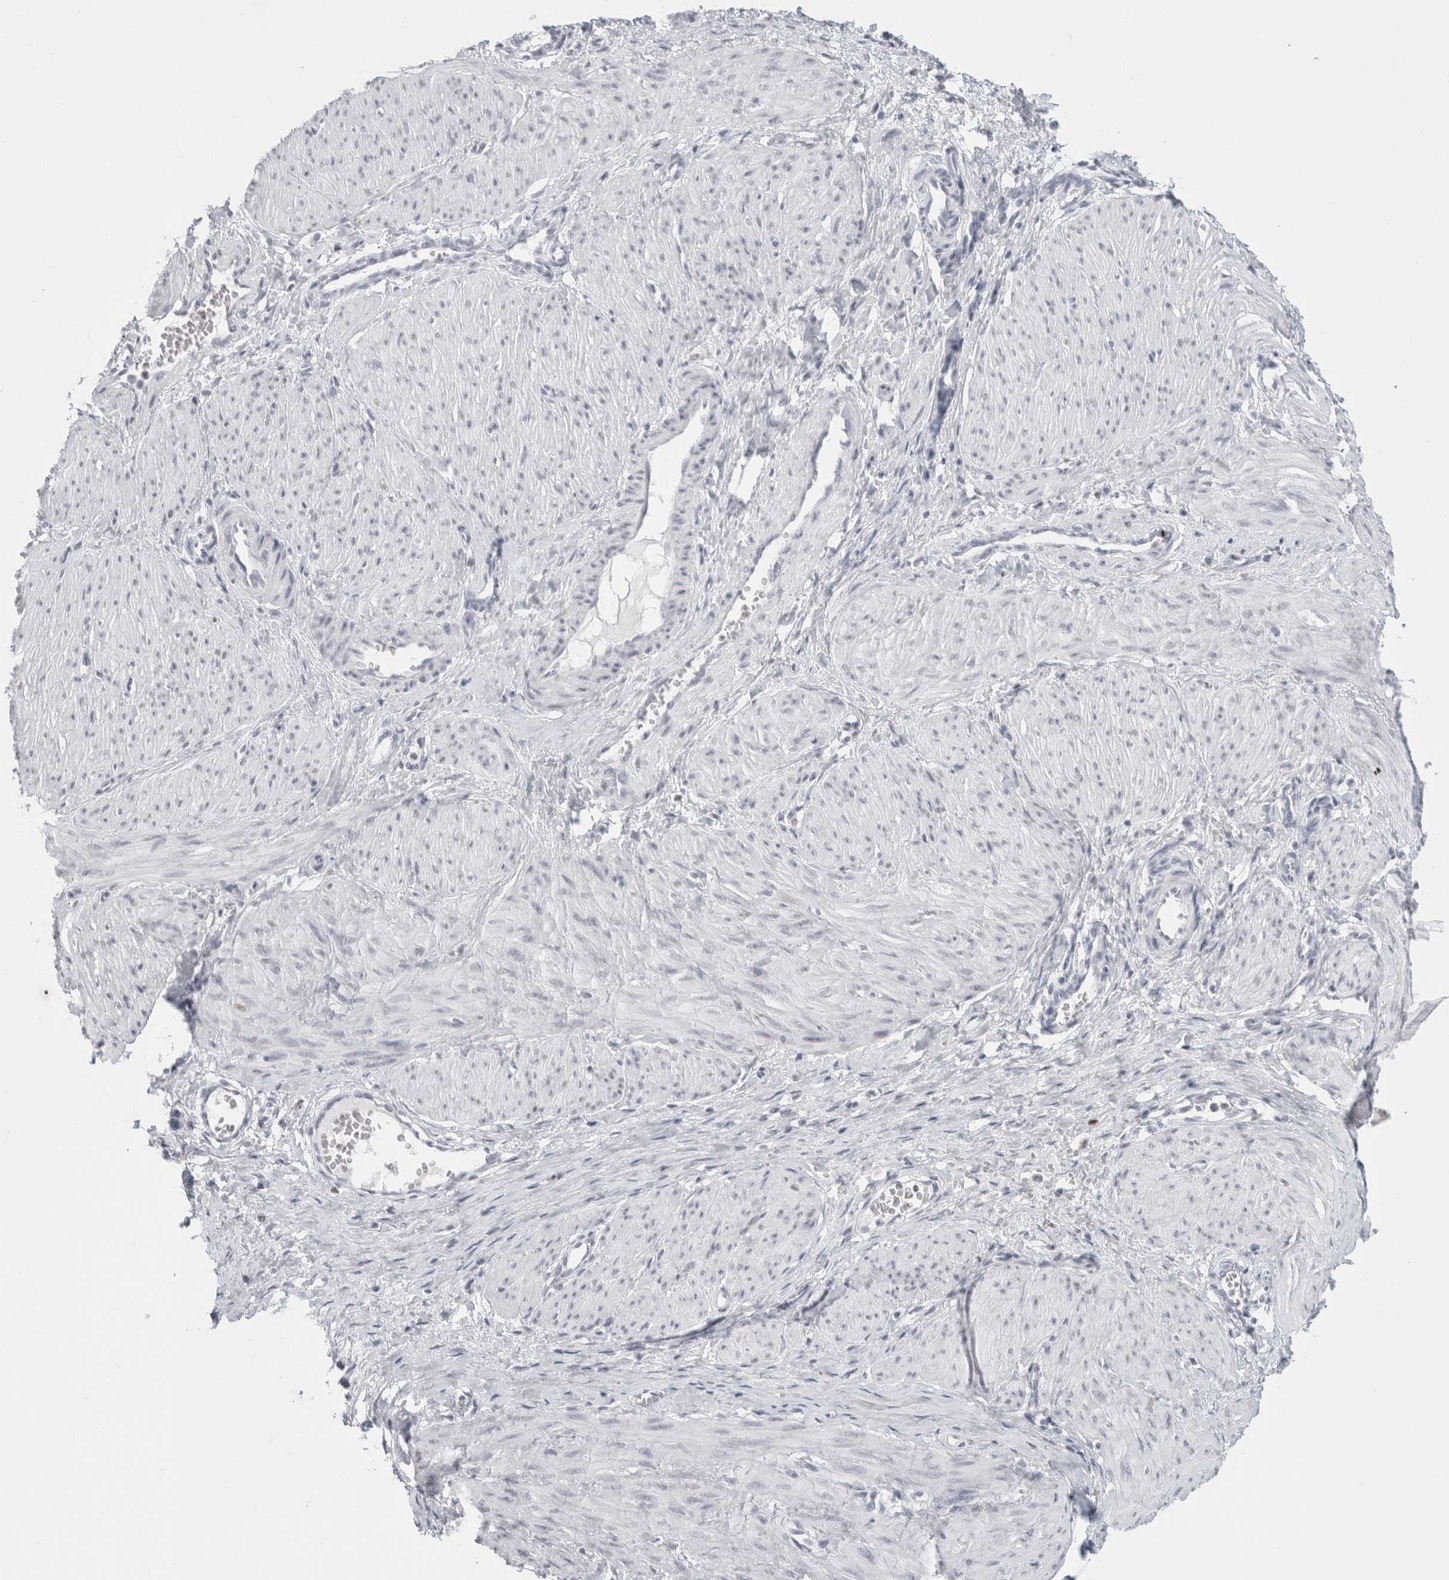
{"staining": {"intensity": "weak", "quantity": "<25%", "location": "nuclear"}, "tissue": "smooth muscle", "cell_type": "Smooth muscle cells", "image_type": "normal", "snomed": [{"axis": "morphology", "description": "Normal tissue, NOS"}, {"axis": "topography", "description": "Endometrium"}], "caption": "Immunohistochemical staining of benign smooth muscle demonstrates no significant staining in smooth muscle cells.", "gene": "SMARCC1", "patient": {"sex": "female", "age": 33}}